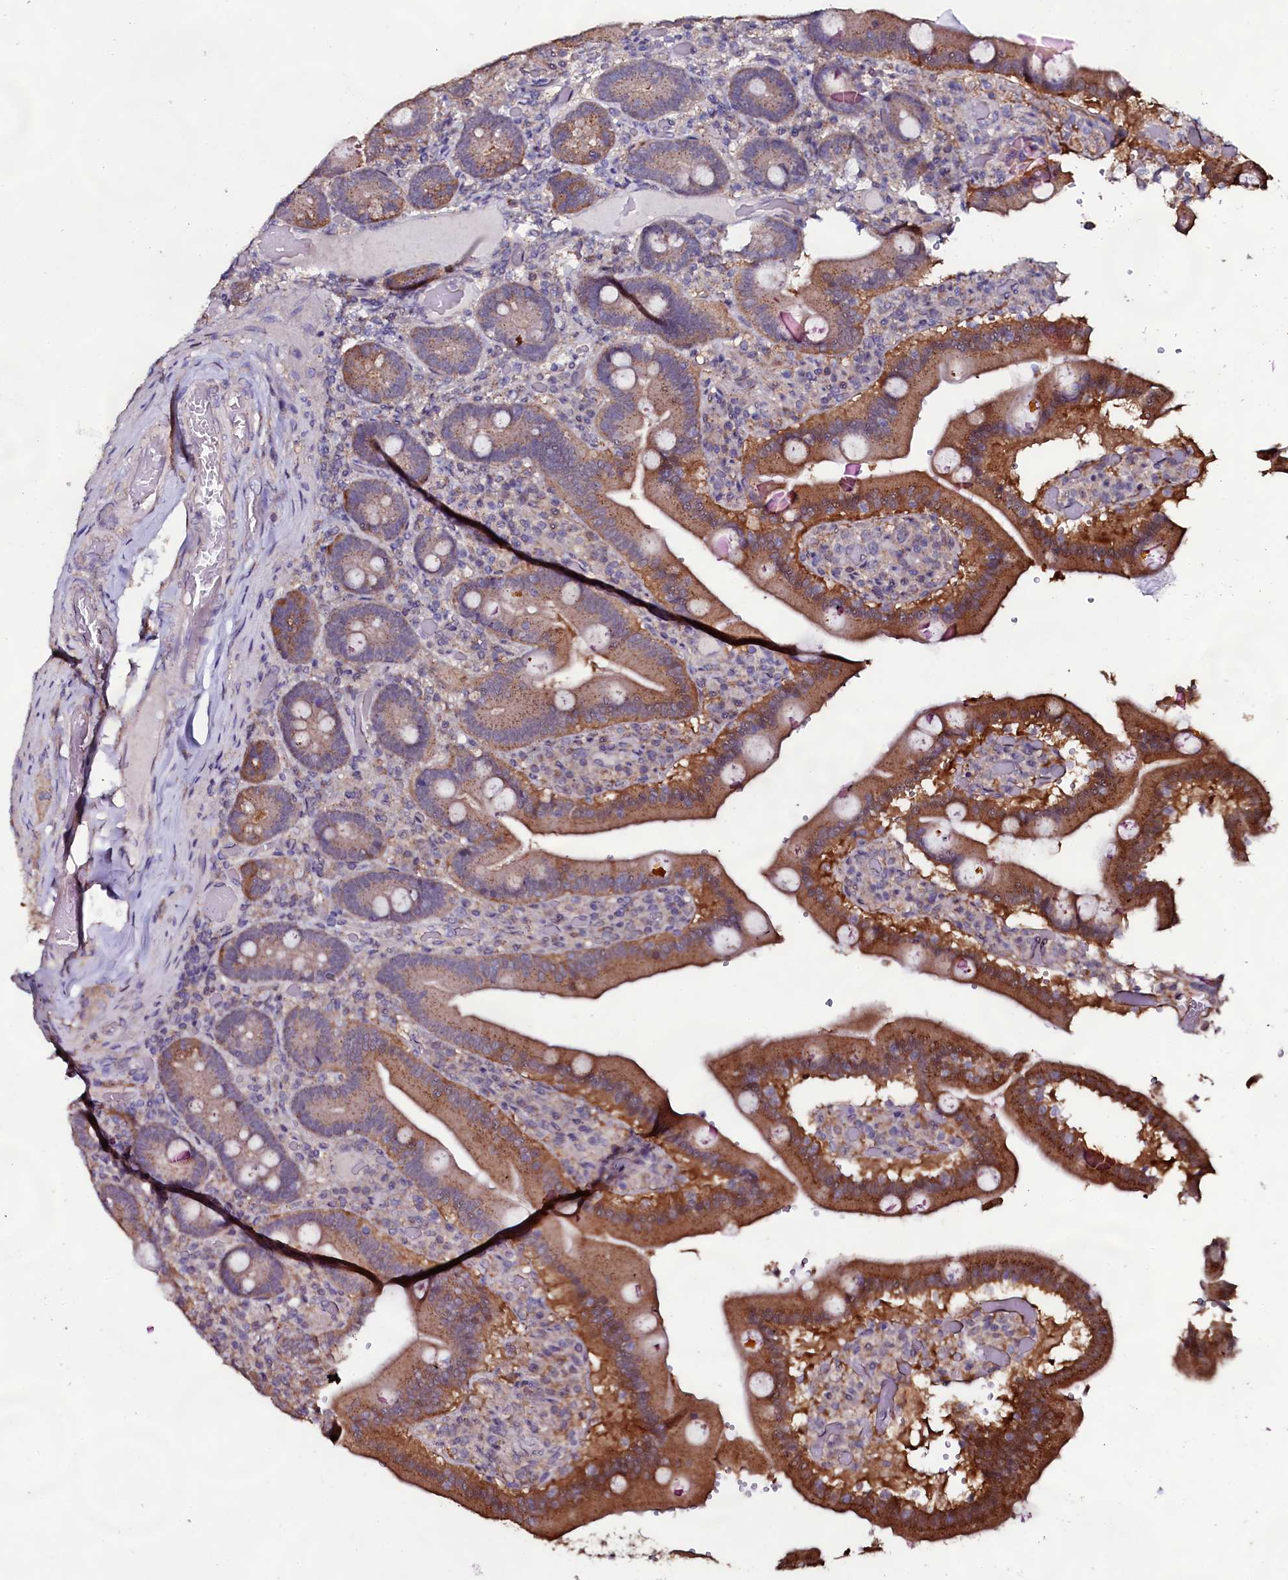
{"staining": {"intensity": "strong", "quantity": "25%-75%", "location": "cytoplasmic/membranous"}, "tissue": "duodenum", "cell_type": "Glandular cells", "image_type": "normal", "snomed": [{"axis": "morphology", "description": "Normal tissue, NOS"}, {"axis": "topography", "description": "Duodenum"}], "caption": "Protein positivity by immunohistochemistry (IHC) shows strong cytoplasmic/membranous positivity in approximately 25%-75% of glandular cells in unremarkable duodenum.", "gene": "USPL1", "patient": {"sex": "female", "age": 62}}